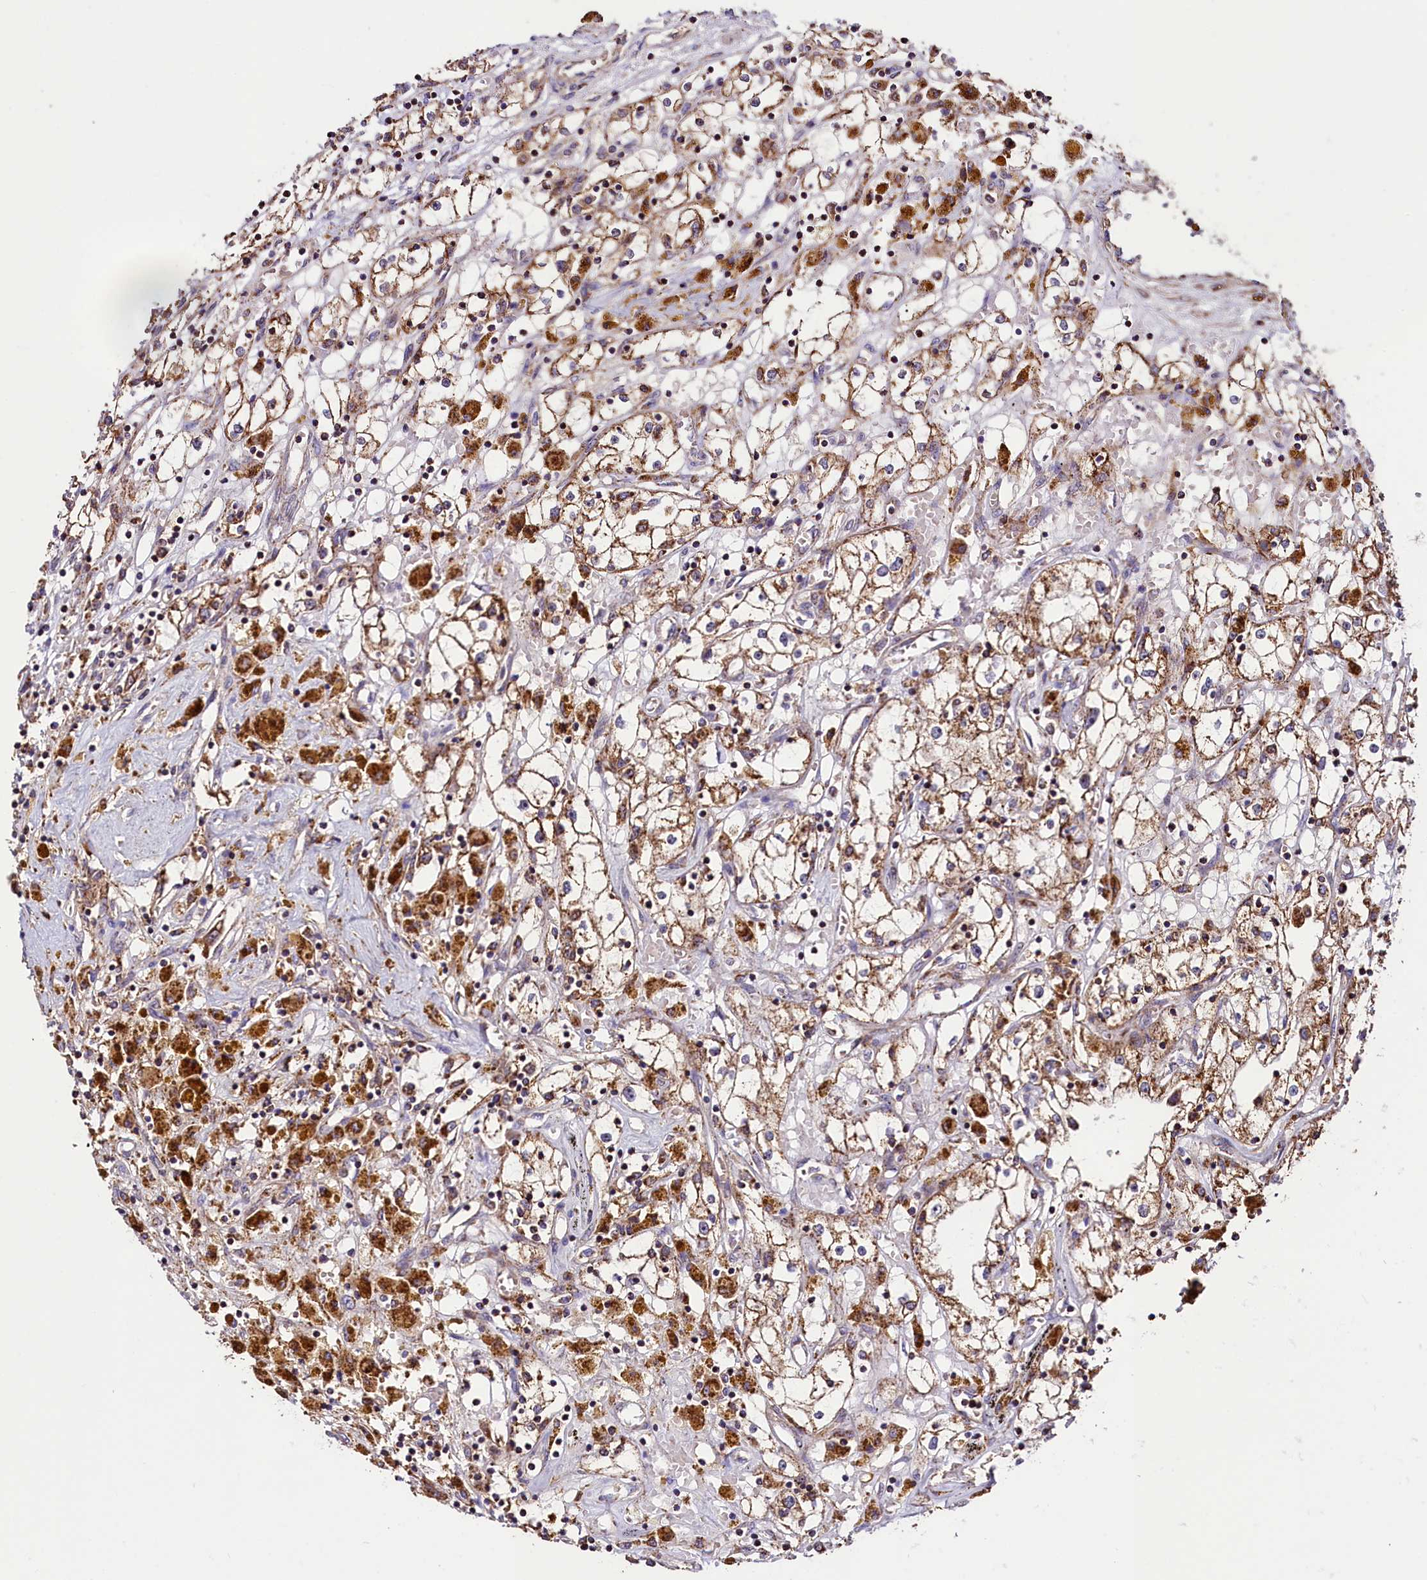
{"staining": {"intensity": "moderate", "quantity": ">75%", "location": "cytoplasmic/membranous"}, "tissue": "renal cancer", "cell_type": "Tumor cells", "image_type": "cancer", "snomed": [{"axis": "morphology", "description": "Adenocarcinoma, NOS"}, {"axis": "topography", "description": "Kidney"}], "caption": "Immunohistochemistry (DAB) staining of human renal cancer reveals moderate cytoplasmic/membranous protein staining in about >75% of tumor cells.", "gene": "STARD5", "patient": {"sex": "male", "age": 56}}